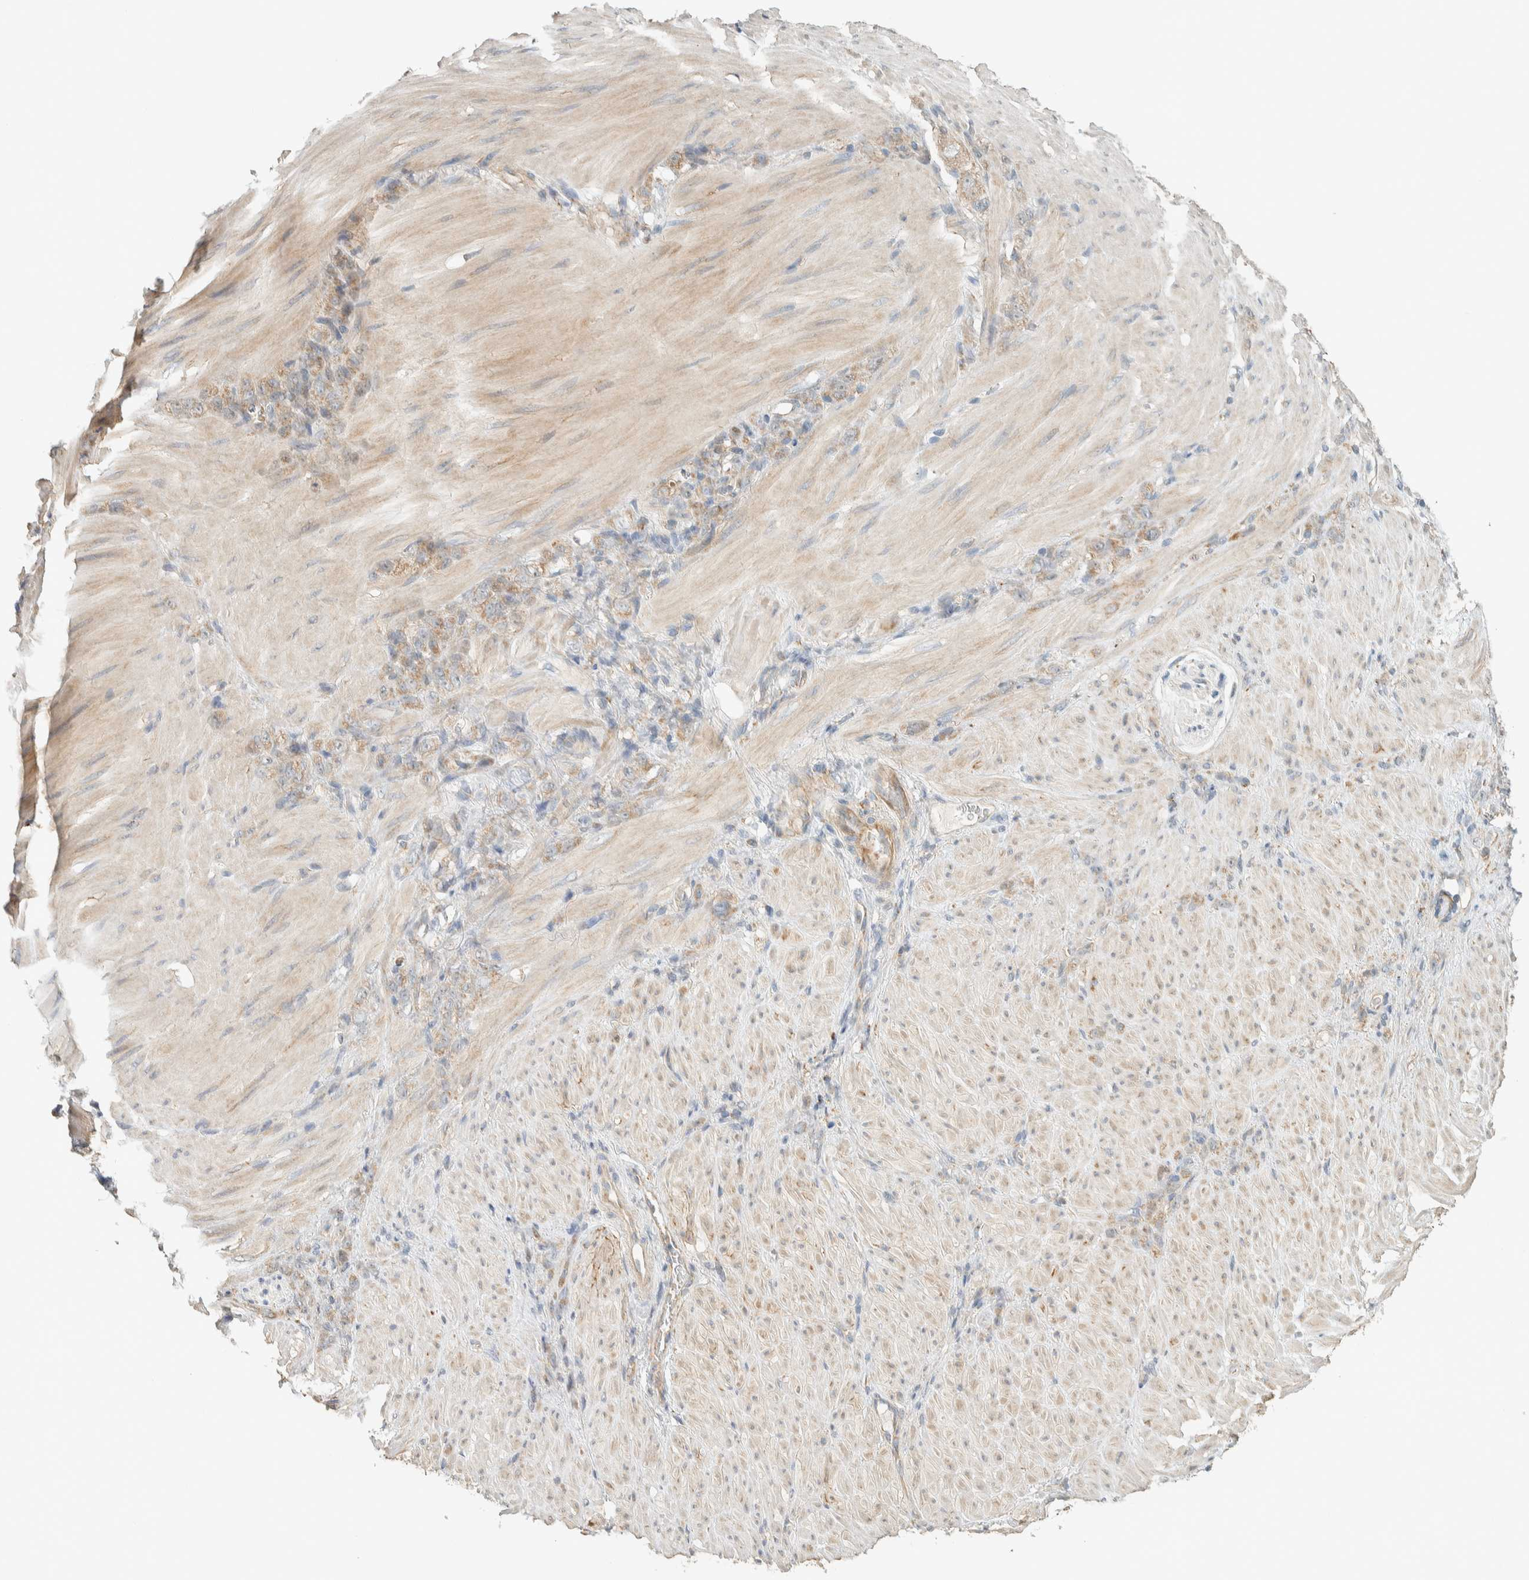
{"staining": {"intensity": "weak", "quantity": ">75%", "location": "cytoplasmic/membranous"}, "tissue": "stomach cancer", "cell_type": "Tumor cells", "image_type": "cancer", "snomed": [{"axis": "morphology", "description": "Normal tissue, NOS"}, {"axis": "morphology", "description": "Adenocarcinoma, NOS"}, {"axis": "topography", "description": "Stomach"}], "caption": "A photomicrograph showing weak cytoplasmic/membranous positivity in approximately >75% of tumor cells in adenocarcinoma (stomach), as visualized by brown immunohistochemical staining.", "gene": "PDE7B", "patient": {"sex": "male", "age": 82}}